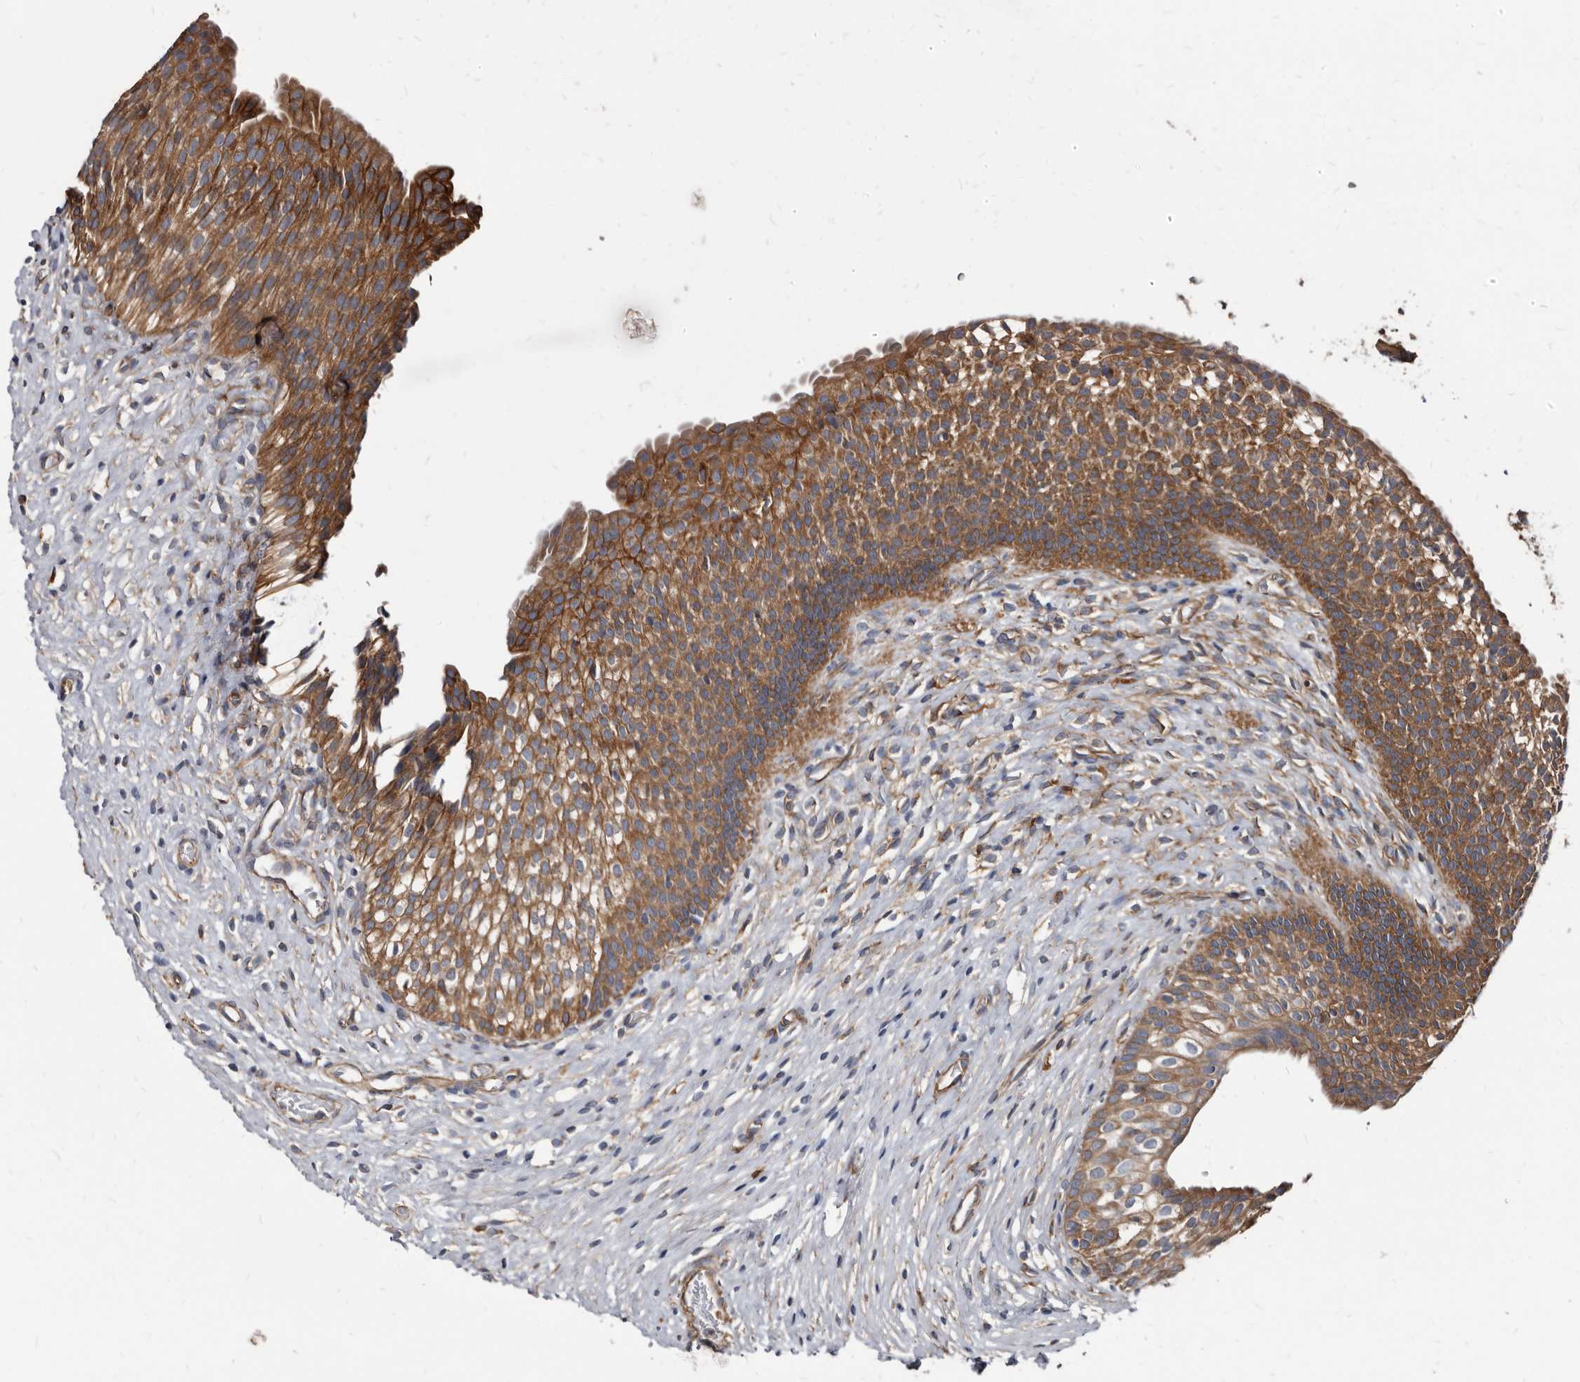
{"staining": {"intensity": "strong", "quantity": ">75%", "location": "cytoplasmic/membranous"}, "tissue": "urinary bladder", "cell_type": "Urothelial cells", "image_type": "normal", "snomed": [{"axis": "morphology", "description": "Normal tissue, NOS"}, {"axis": "topography", "description": "Urinary bladder"}], "caption": "Urinary bladder stained with a brown dye exhibits strong cytoplasmic/membranous positive expression in approximately >75% of urothelial cells.", "gene": "KCTD20", "patient": {"sex": "male", "age": 1}}